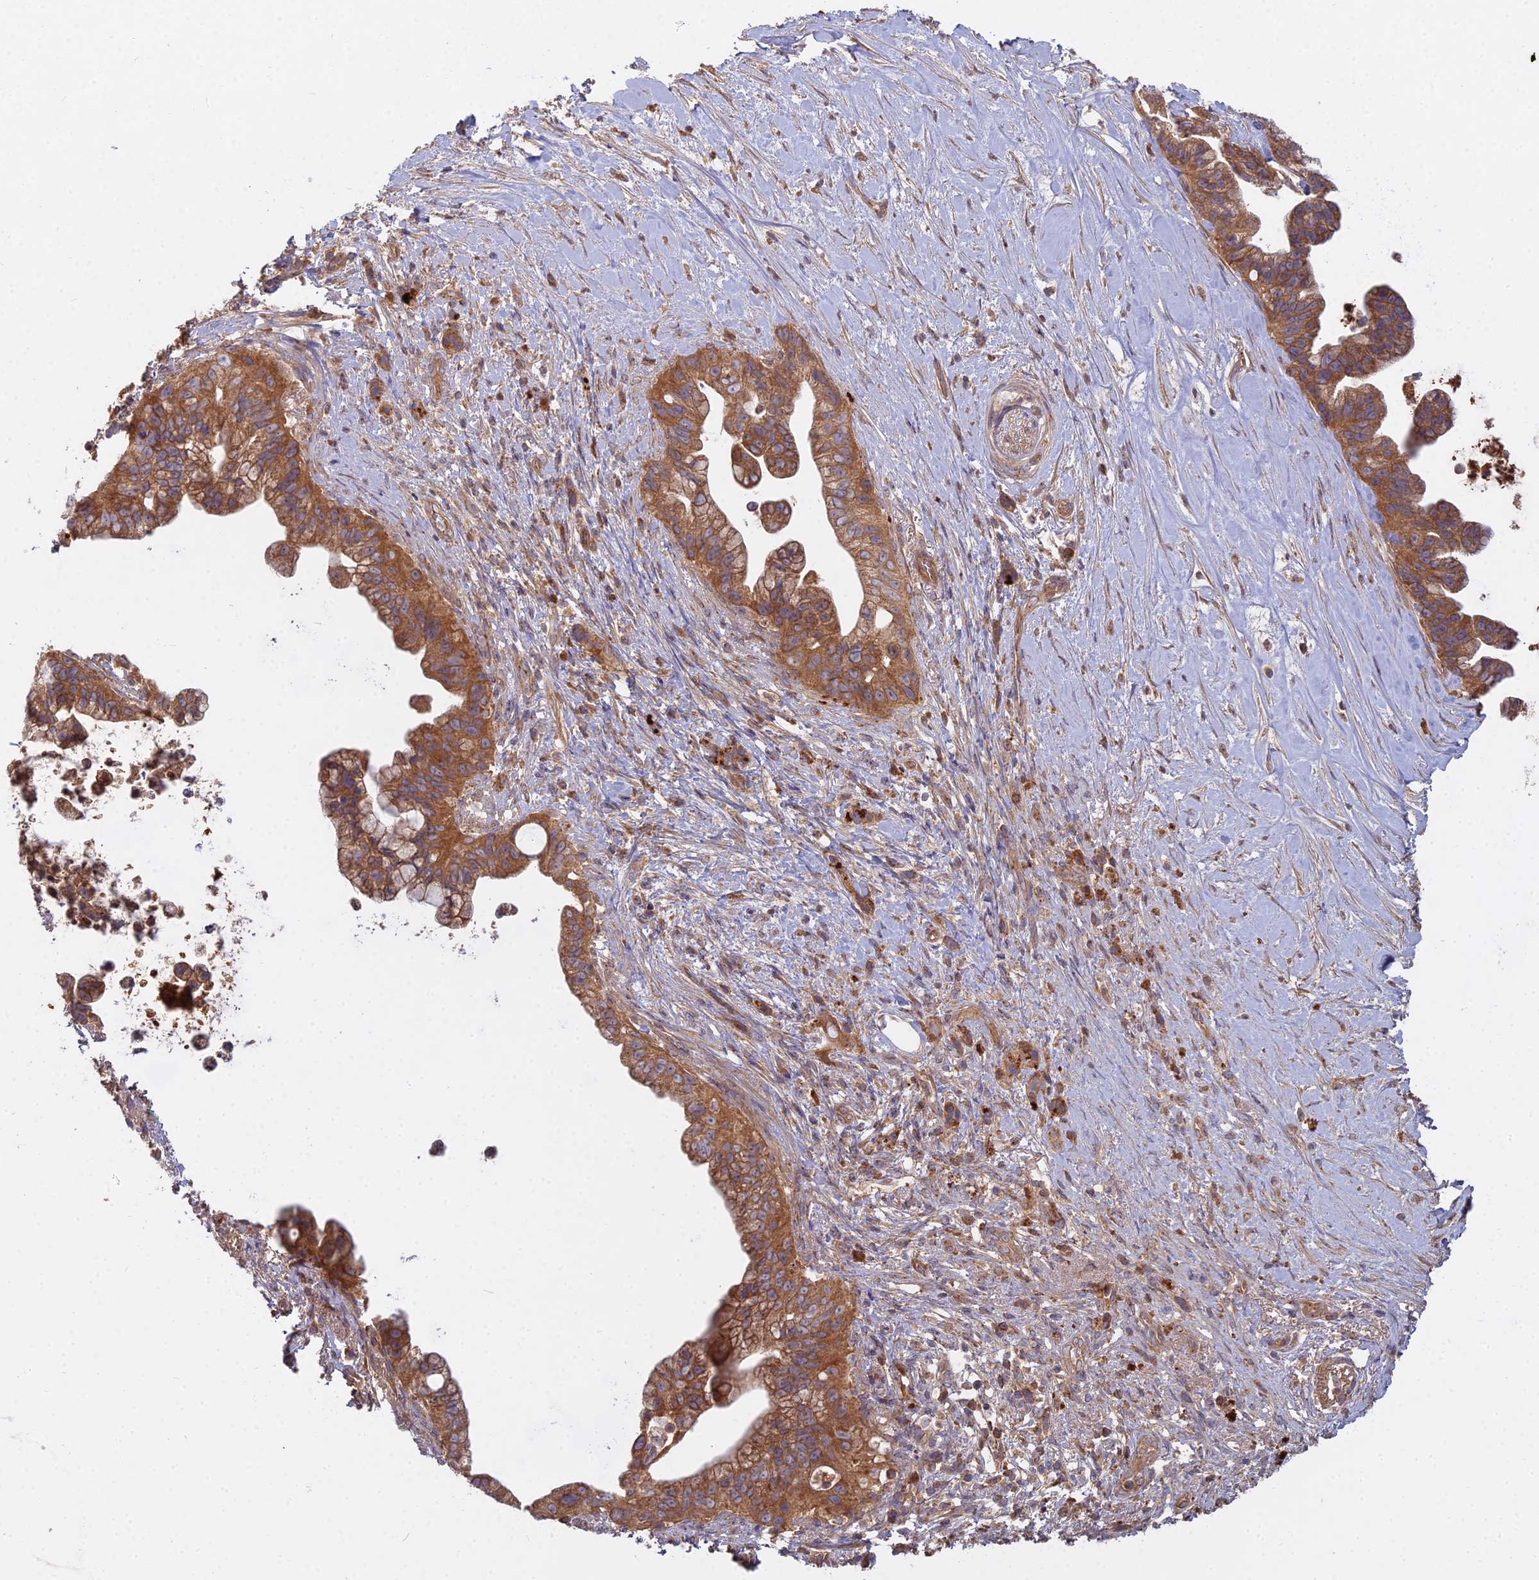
{"staining": {"intensity": "moderate", "quantity": ">75%", "location": "cytoplasmic/membranous"}, "tissue": "pancreatic cancer", "cell_type": "Tumor cells", "image_type": "cancer", "snomed": [{"axis": "morphology", "description": "Adenocarcinoma, NOS"}, {"axis": "topography", "description": "Pancreas"}], "caption": "Immunohistochemistry photomicrograph of pancreatic cancer (adenocarcinoma) stained for a protein (brown), which reveals medium levels of moderate cytoplasmic/membranous positivity in approximately >75% of tumor cells.", "gene": "CCDC167", "patient": {"sex": "female", "age": 83}}